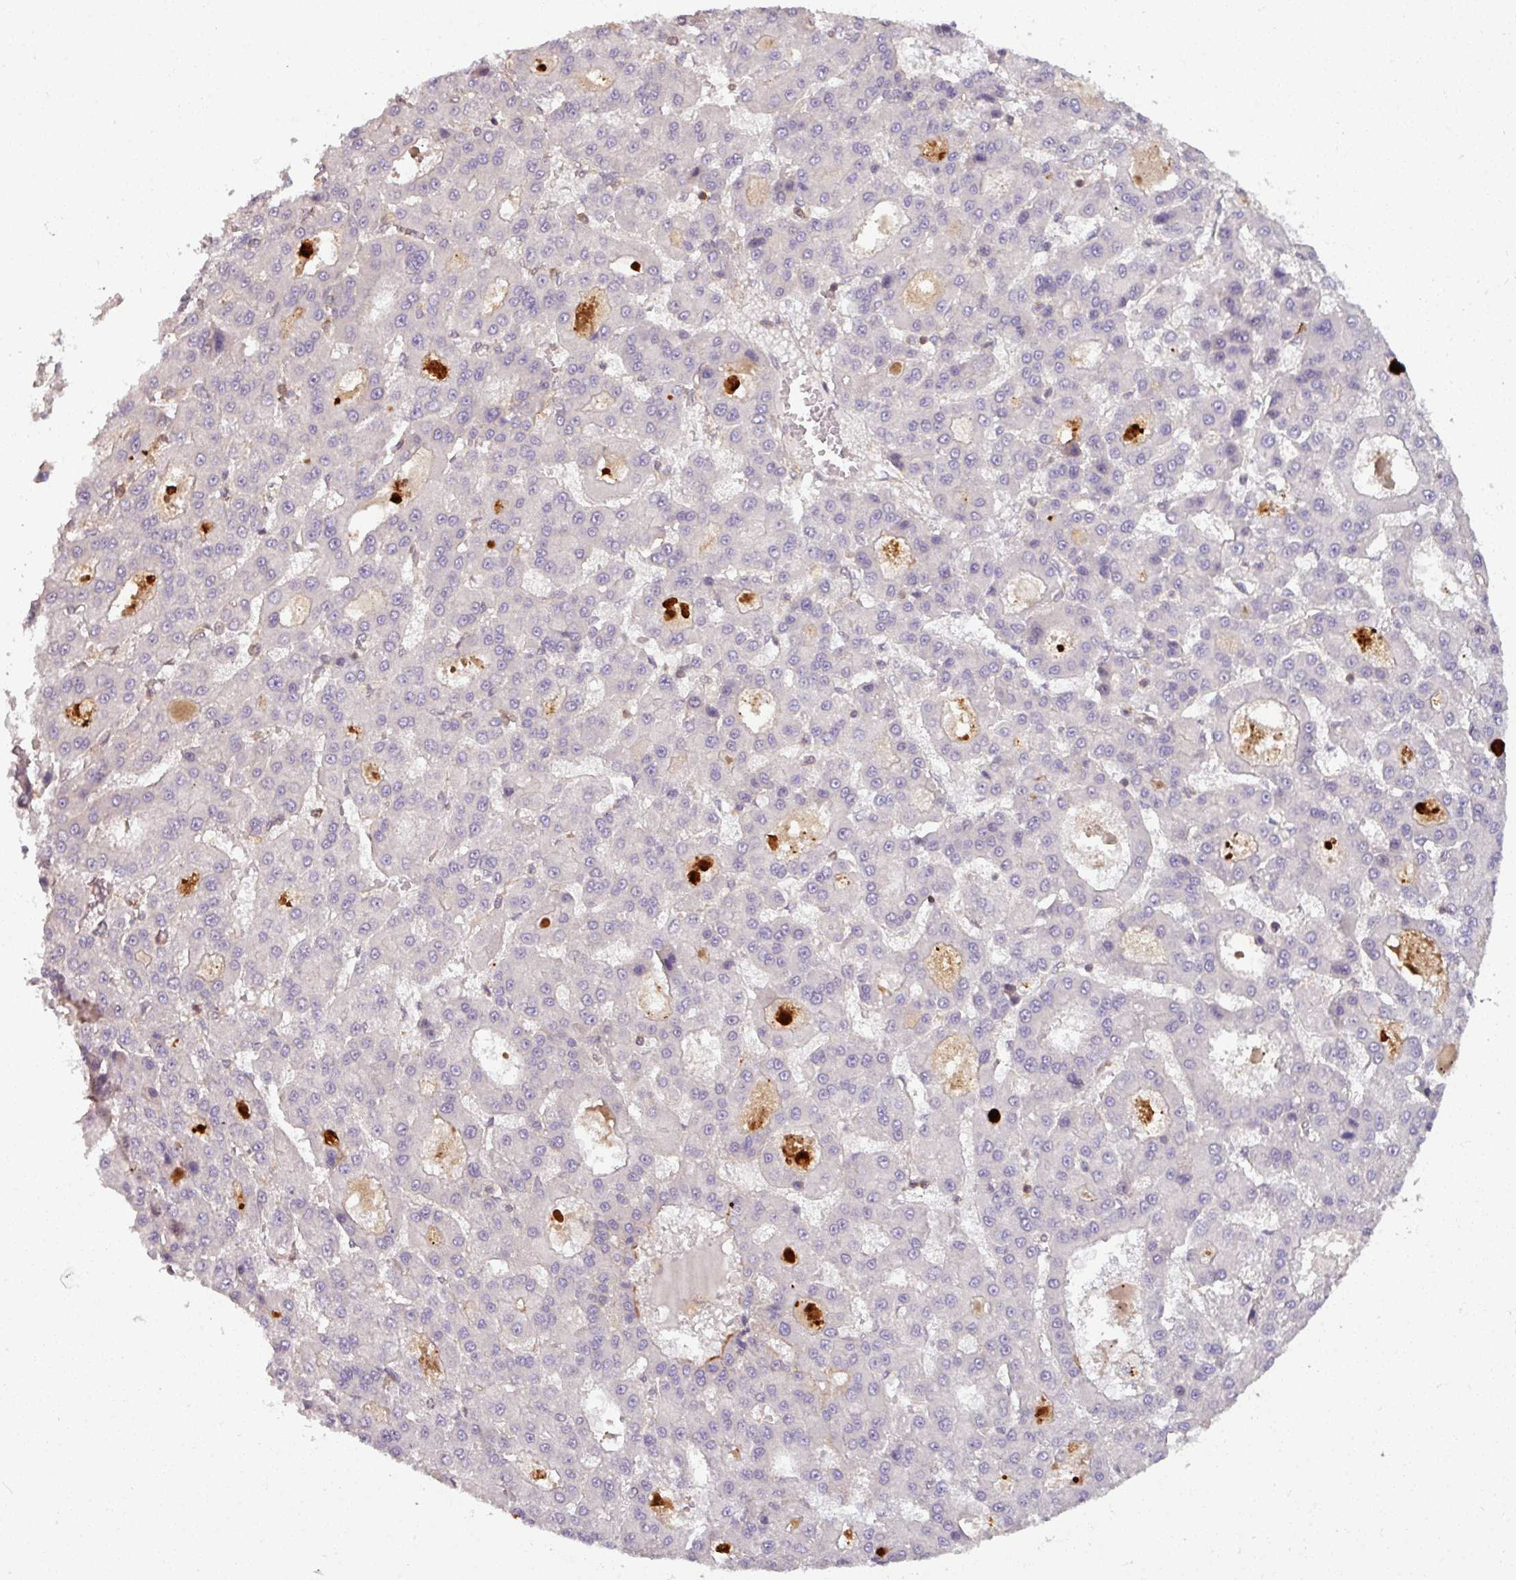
{"staining": {"intensity": "negative", "quantity": "none", "location": "none"}, "tissue": "liver cancer", "cell_type": "Tumor cells", "image_type": "cancer", "snomed": [{"axis": "morphology", "description": "Carcinoma, Hepatocellular, NOS"}, {"axis": "topography", "description": "Liver"}], "caption": "Tumor cells are negative for brown protein staining in hepatocellular carcinoma (liver). The staining is performed using DAB brown chromogen with nuclei counter-stained in using hematoxylin.", "gene": "TUSC3", "patient": {"sex": "male", "age": 70}}